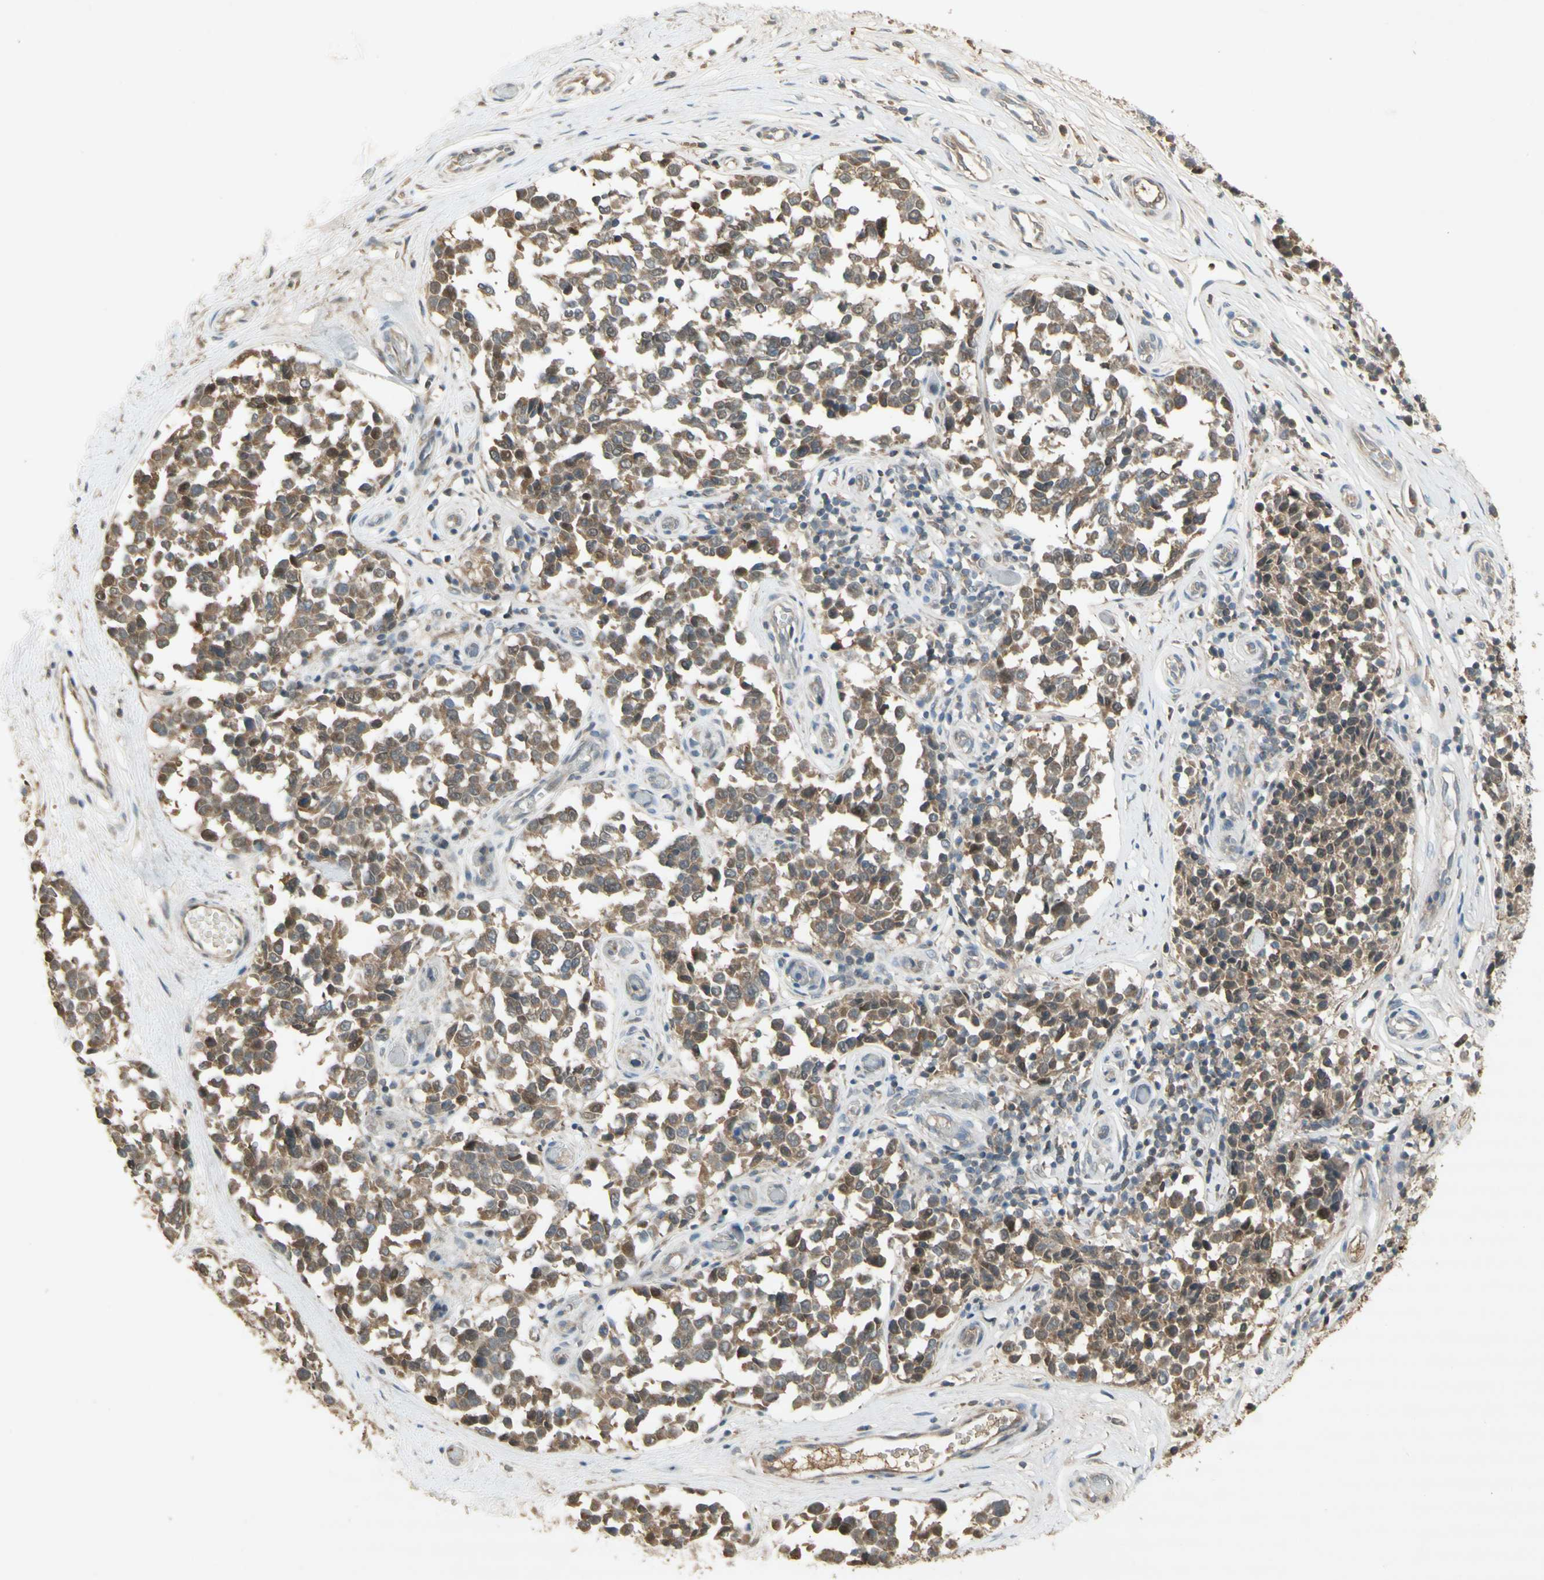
{"staining": {"intensity": "weak", "quantity": "25%-75%", "location": "cytoplasmic/membranous"}, "tissue": "melanoma", "cell_type": "Tumor cells", "image_type": "cancer", "snomed": [{"axis": "morphology", "description": "Malignant melanoma, NOS"}, {"axis": "topography", "description": "Skin"}], "caption": "Protein expression analysis of human malignant melanoma reveals weak cytoplasmic/membranous positivity in about 25%-75% of tumor cells. The staining was performed using DAB (3,3'-diaminobenzidine), with brown indicating positive protein expression. Nuclei are stained blue with hematoxylin.", "gene": "NRG4", "patient": {"sex": "female", "age": 64}}